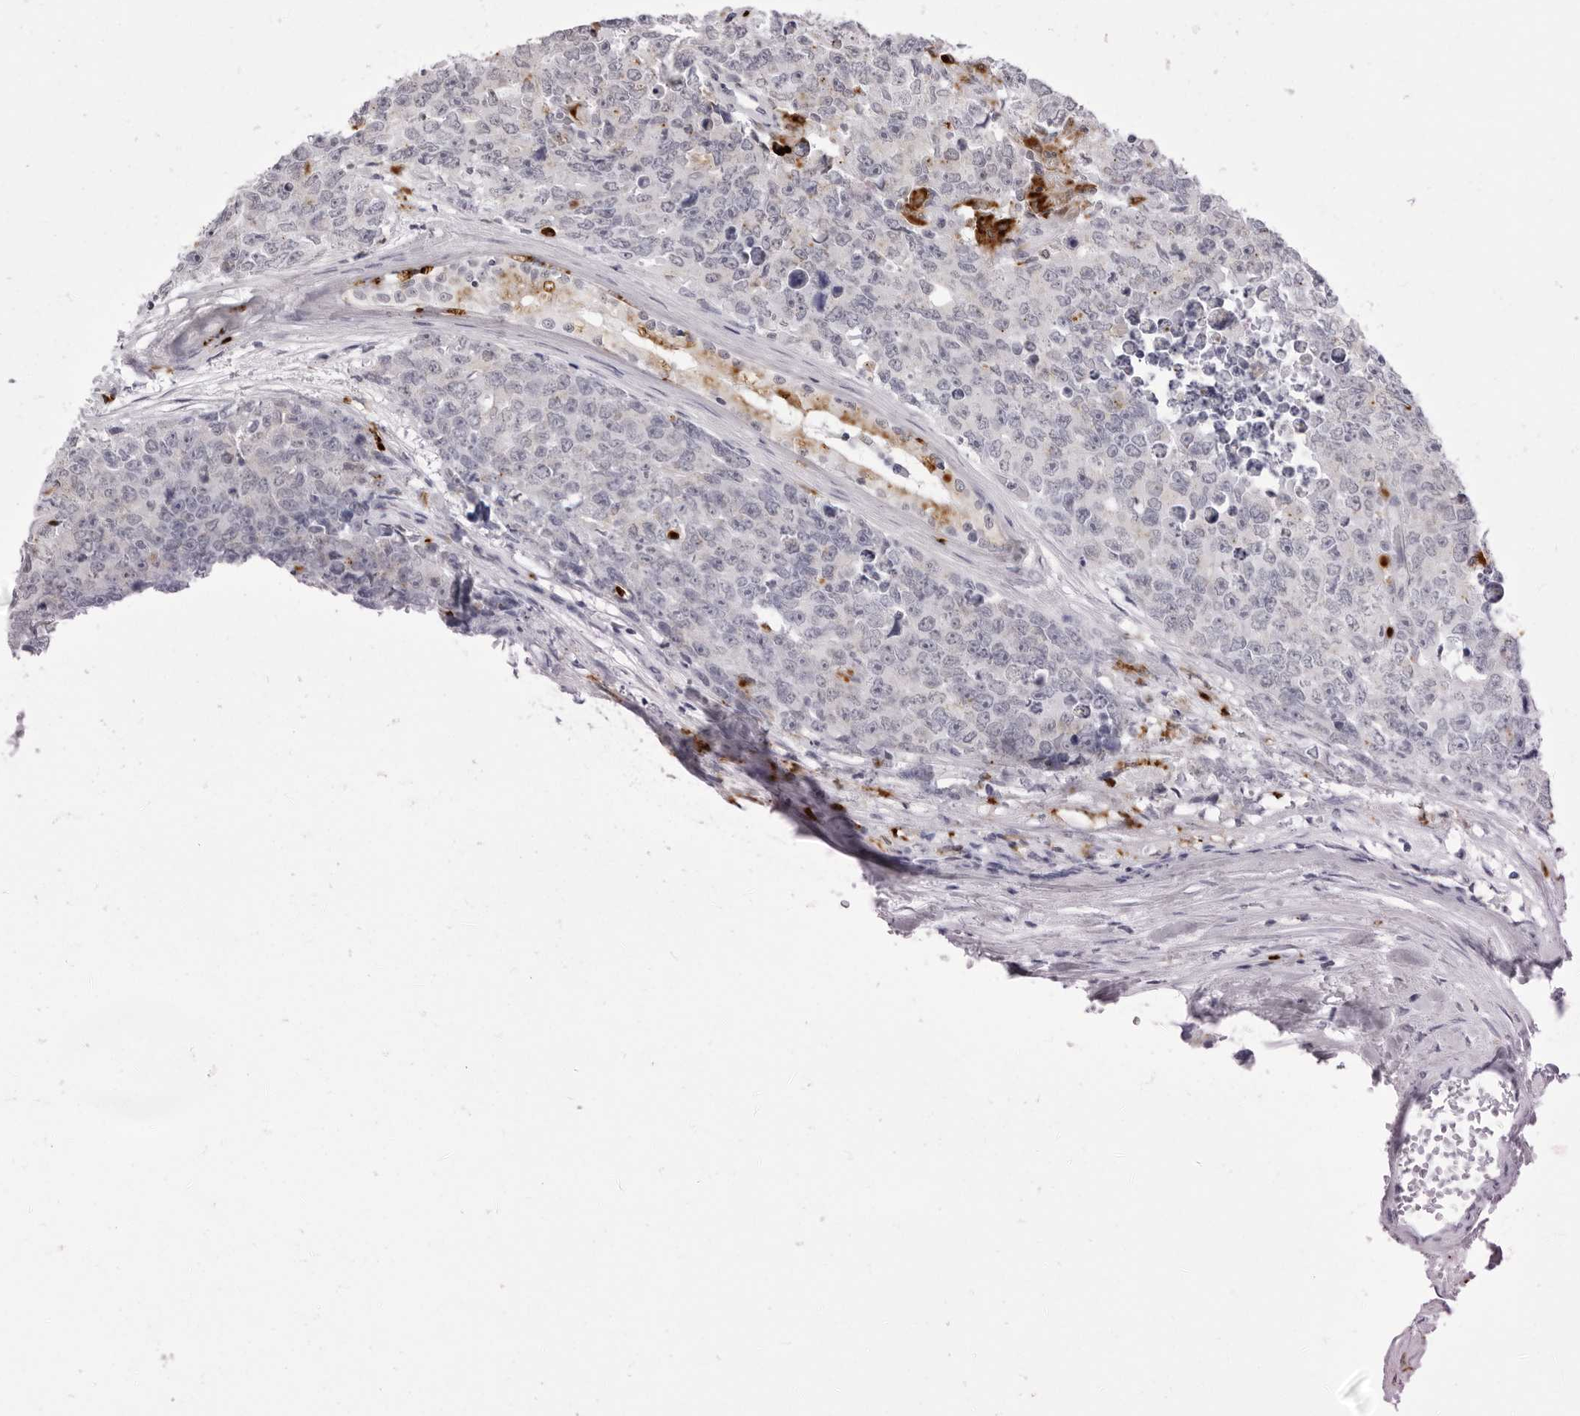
{"staining": {"intensity": "negative", "quantity": "none", "location": "none"}, "tissue": "testis cancer", "cell_type": "Tumor cells", "image_type": "cancer", "snomed": [{"axis": "morphology", "description": "Carcinoma, Embryonal, NOS"}, {"axis": "topography", "description": "Testis"}], "caption": "Tumor cells are negative for protein expression in human testis cancer. The staining is performed using DAB brown chromogen with nuclei counter-stained in using hematoxylin.", "gene": "IL25", "patient": {"sex": "male", "age": 28}}